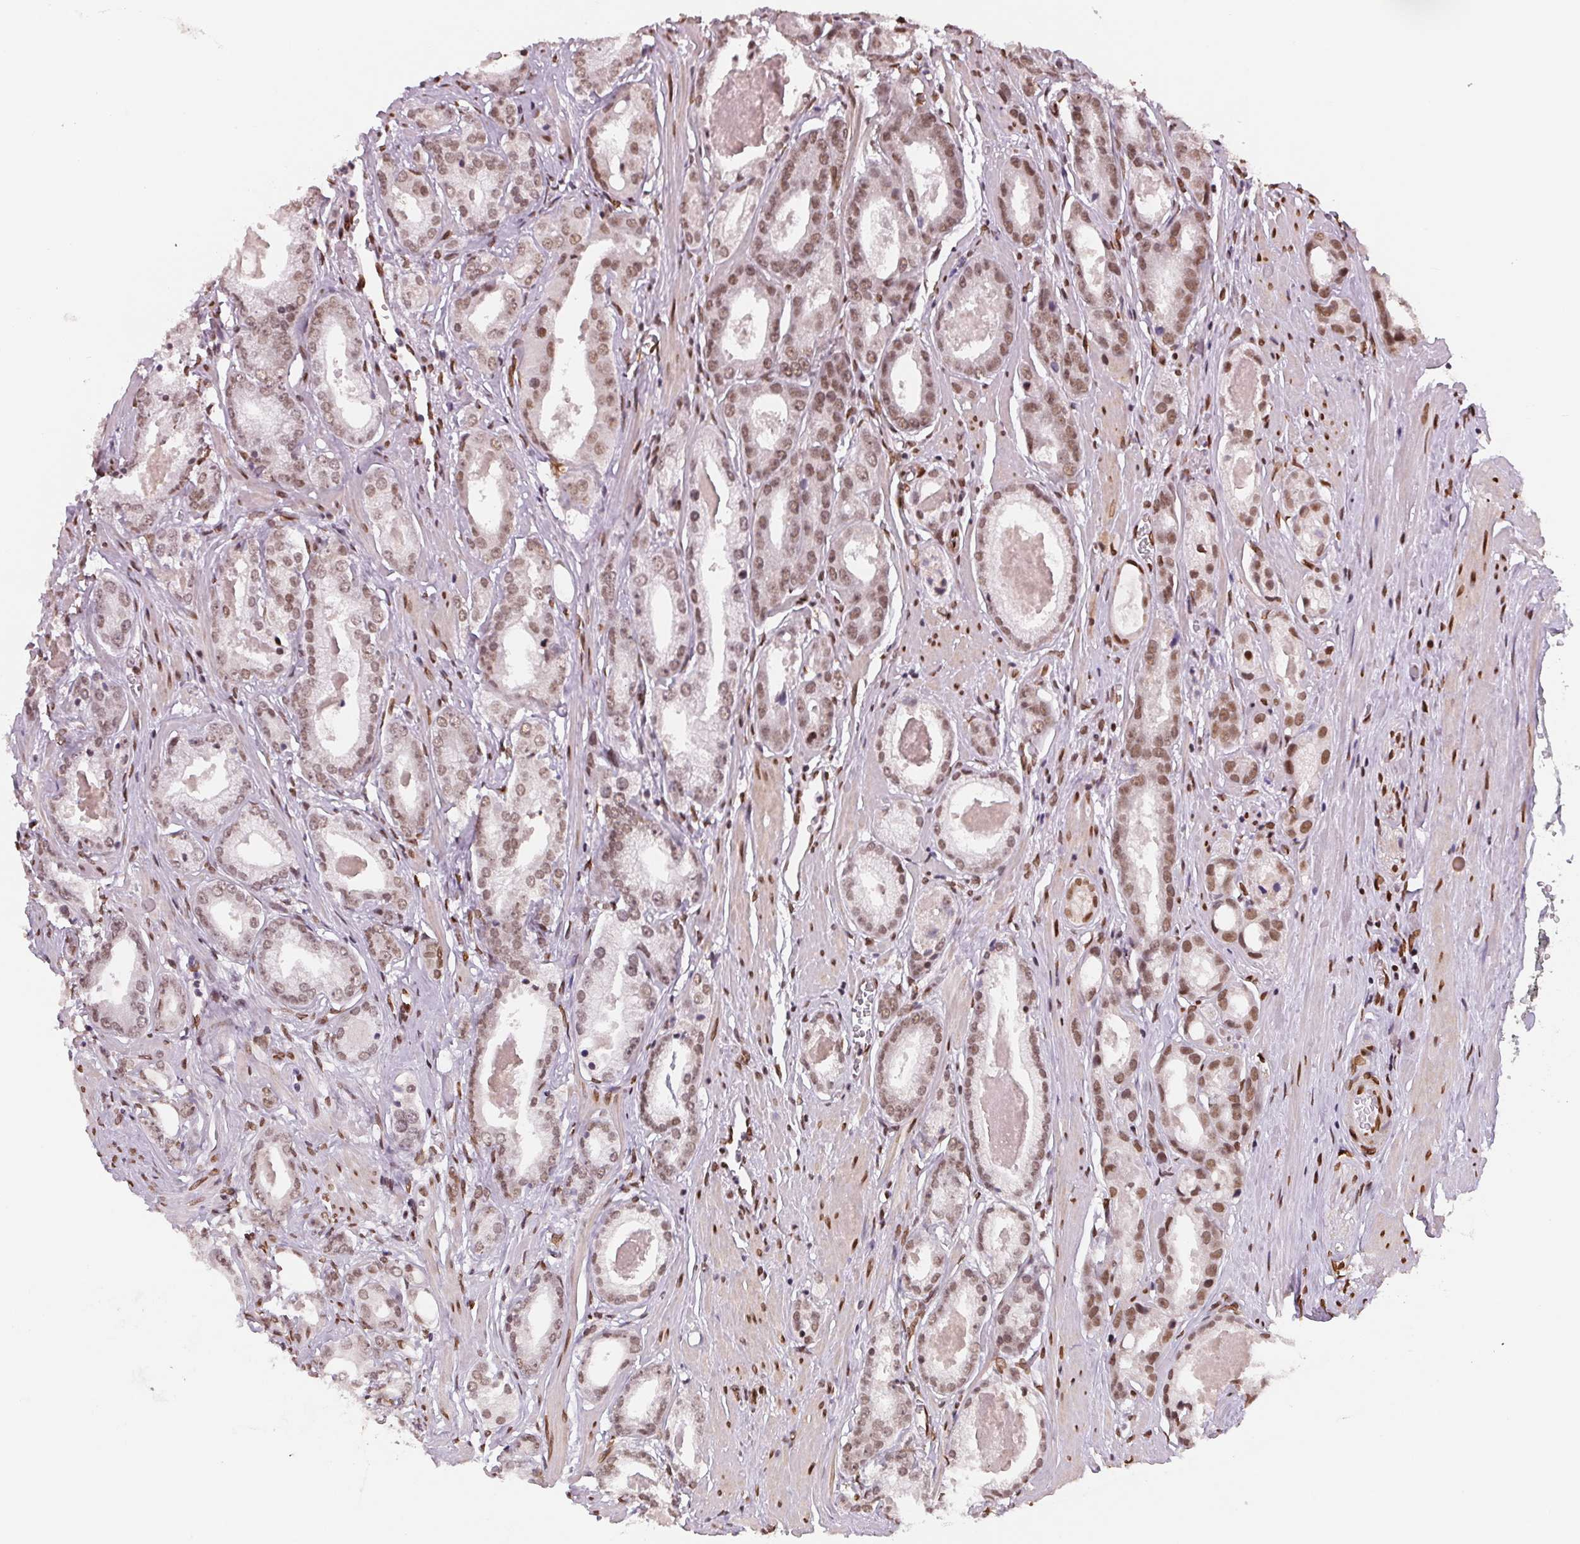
{"staining": {"intensity": "moderate", "quantity": ">75%", "location": "nuclear"}, "tissue": "prostate cancer", "cell_type": "Tumor cells", "image_type": "cancer", "snomed": [{"axis": "morphology", "description": "Adenocarcinoma, NOS"}, {"axis": "morphology", "description": "Adenocarcinoma, Low grade"}, {"axis": "topography", "description": "Prostate"}], "caption": "Human prostate cancer (adenocarcinoma) stained for a protein (brown) reveals moderate nuclear positive positivity in approximately >75% of tumor cells.", "gene": "SAP30BP", "patient": {"sex": "male", "age": 64}}